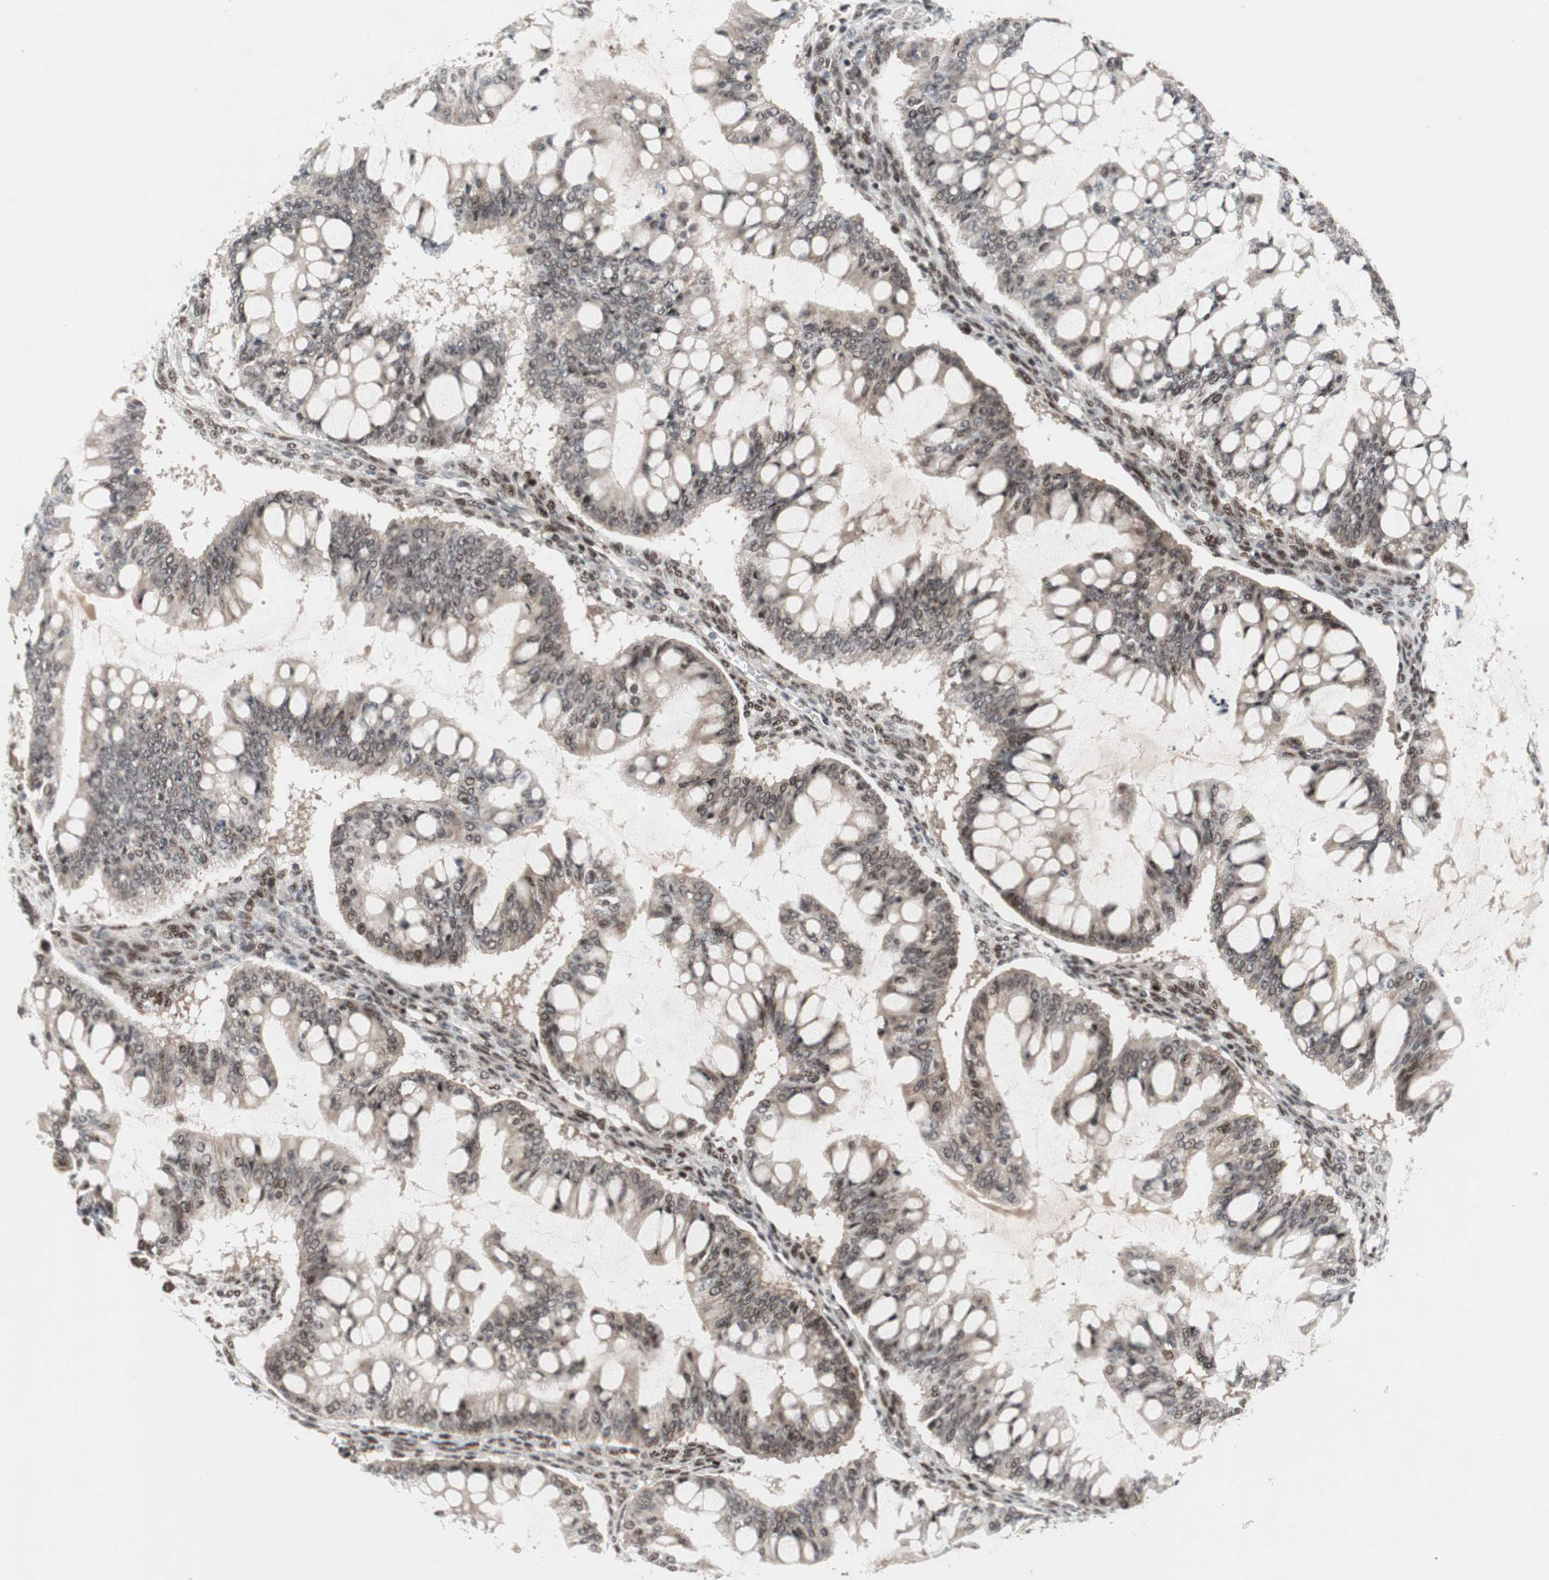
{"staining": {"intensity": "moderate", "quantity": ">75%", "location": "cytoplasmic/membranous,nuclear"}, "tissue": "ovarian cancer", "cell_type": "Tumor cells", "image_type": "cancer", "snomed": [{"axis": "morphology", "description": "Cystadenocarcinoma, mucinous, NOS"}, {"axis": "topography", "description": "Ovary"}], "caption": "This photomicrograph displays ovarian cancer (mucinous cystadenocarcinoma) stained with immunohistochemistry to label a protein in brown. The cytoplasmic/membranous and nuclear of tumor cells show moderate positivity for the protein. Nuclei are counter-stained blue.", "gene": "TCF12", "patient": {"sex": "female", "age": 73}}